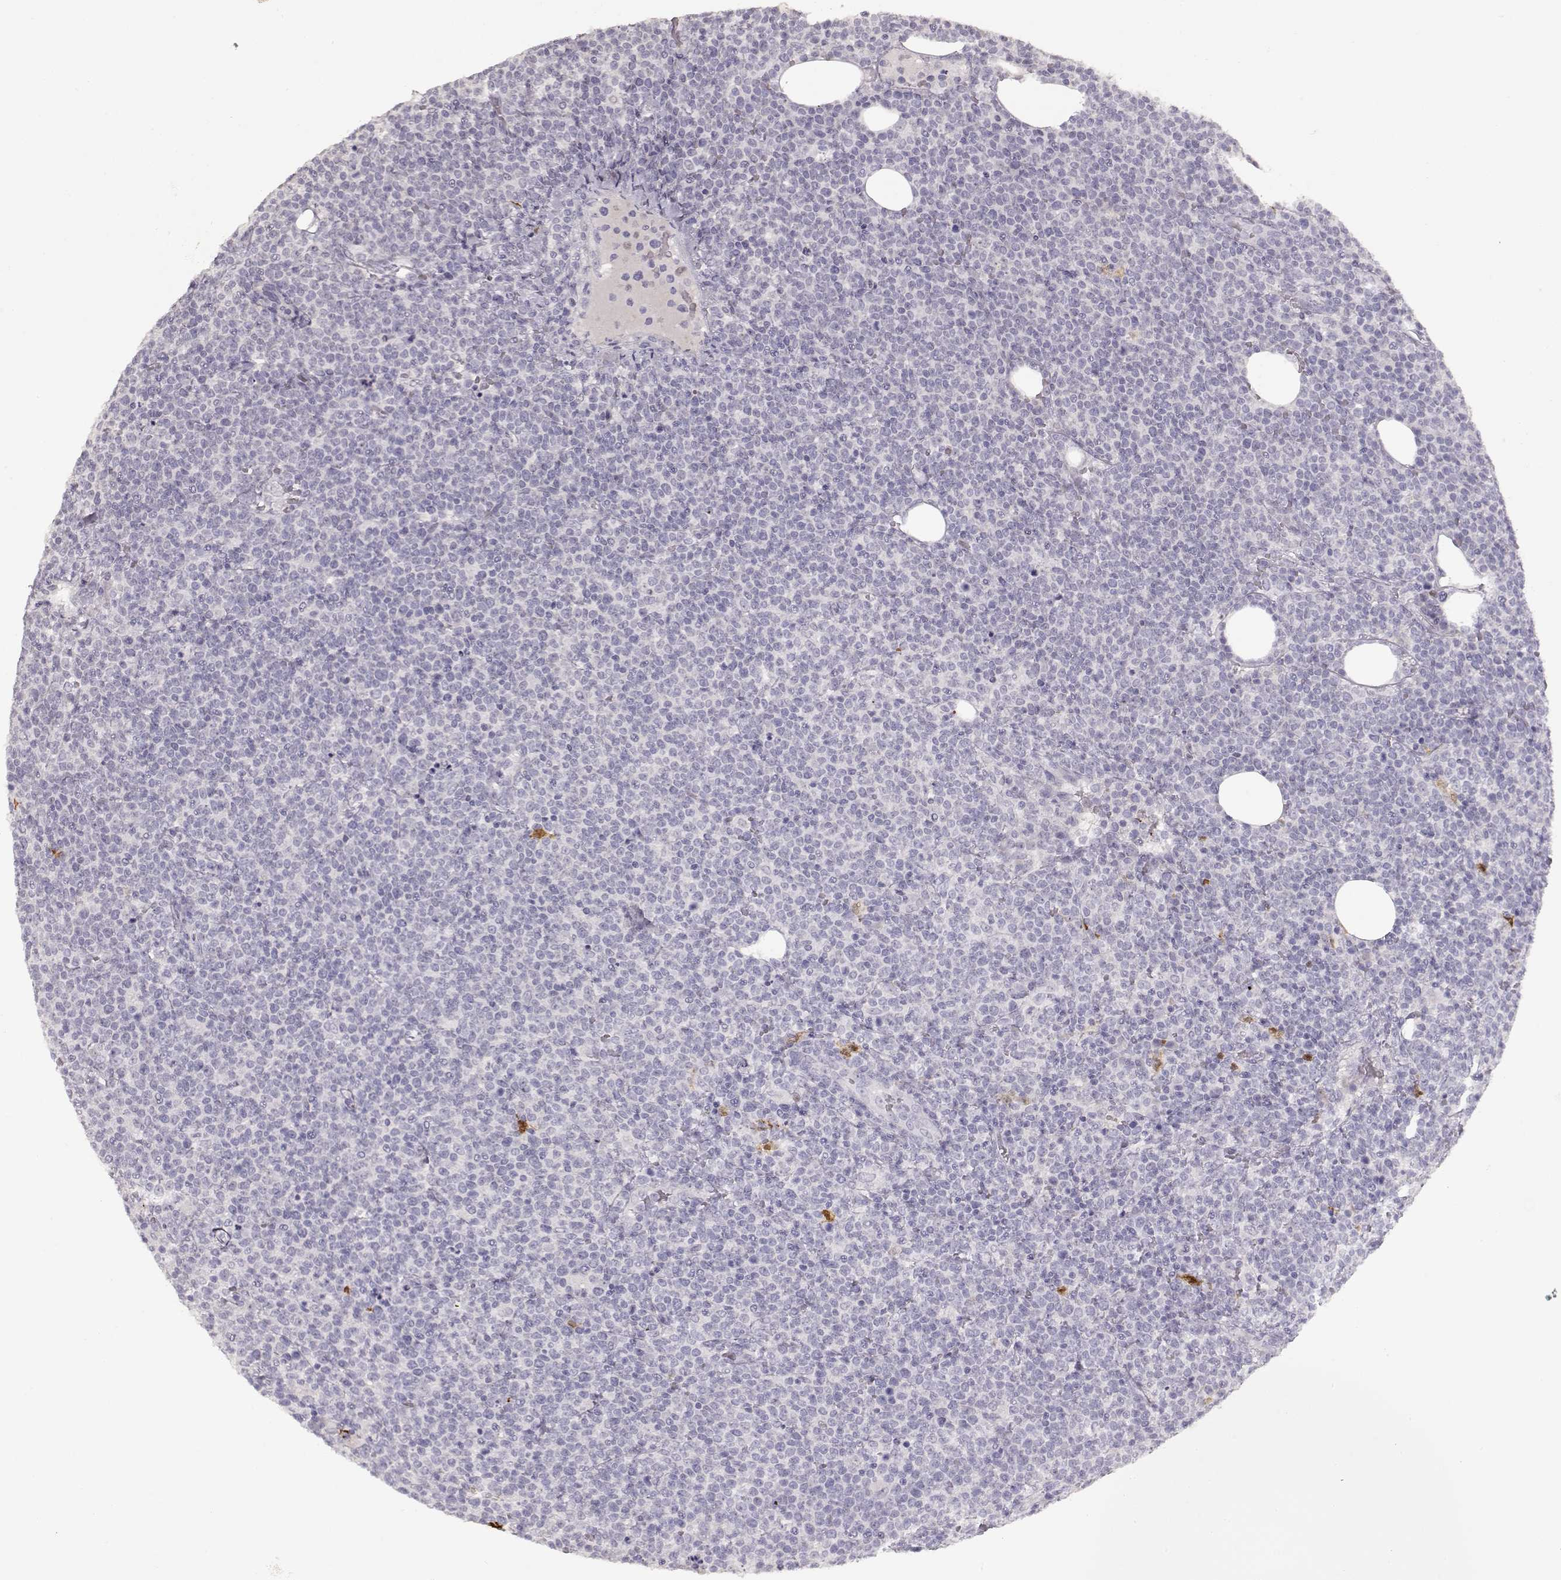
{"staining": {"intensity": "negative", "quantity": "none", "location": "none"}, "tissue": "lymphoma", "cell_type": "Tumor cells", "image_type": "cancer", "snomed": [{"axis": "morphology", "description": "Malignant lymphoma, non-Hodgkin's type, High grade"}, {"axis": "topography", "description": "Lymph node"}], "caption": "High magnification brightfield microscopy of malignant lymphoma, non-Hodgkin's type (high-grade) stained with DAB (brown) and counterstained with hematoxylin (blue): tumor cells show no significant staining.", "gene": "S100B", "patient": {"sex": "male", "age": 61}}